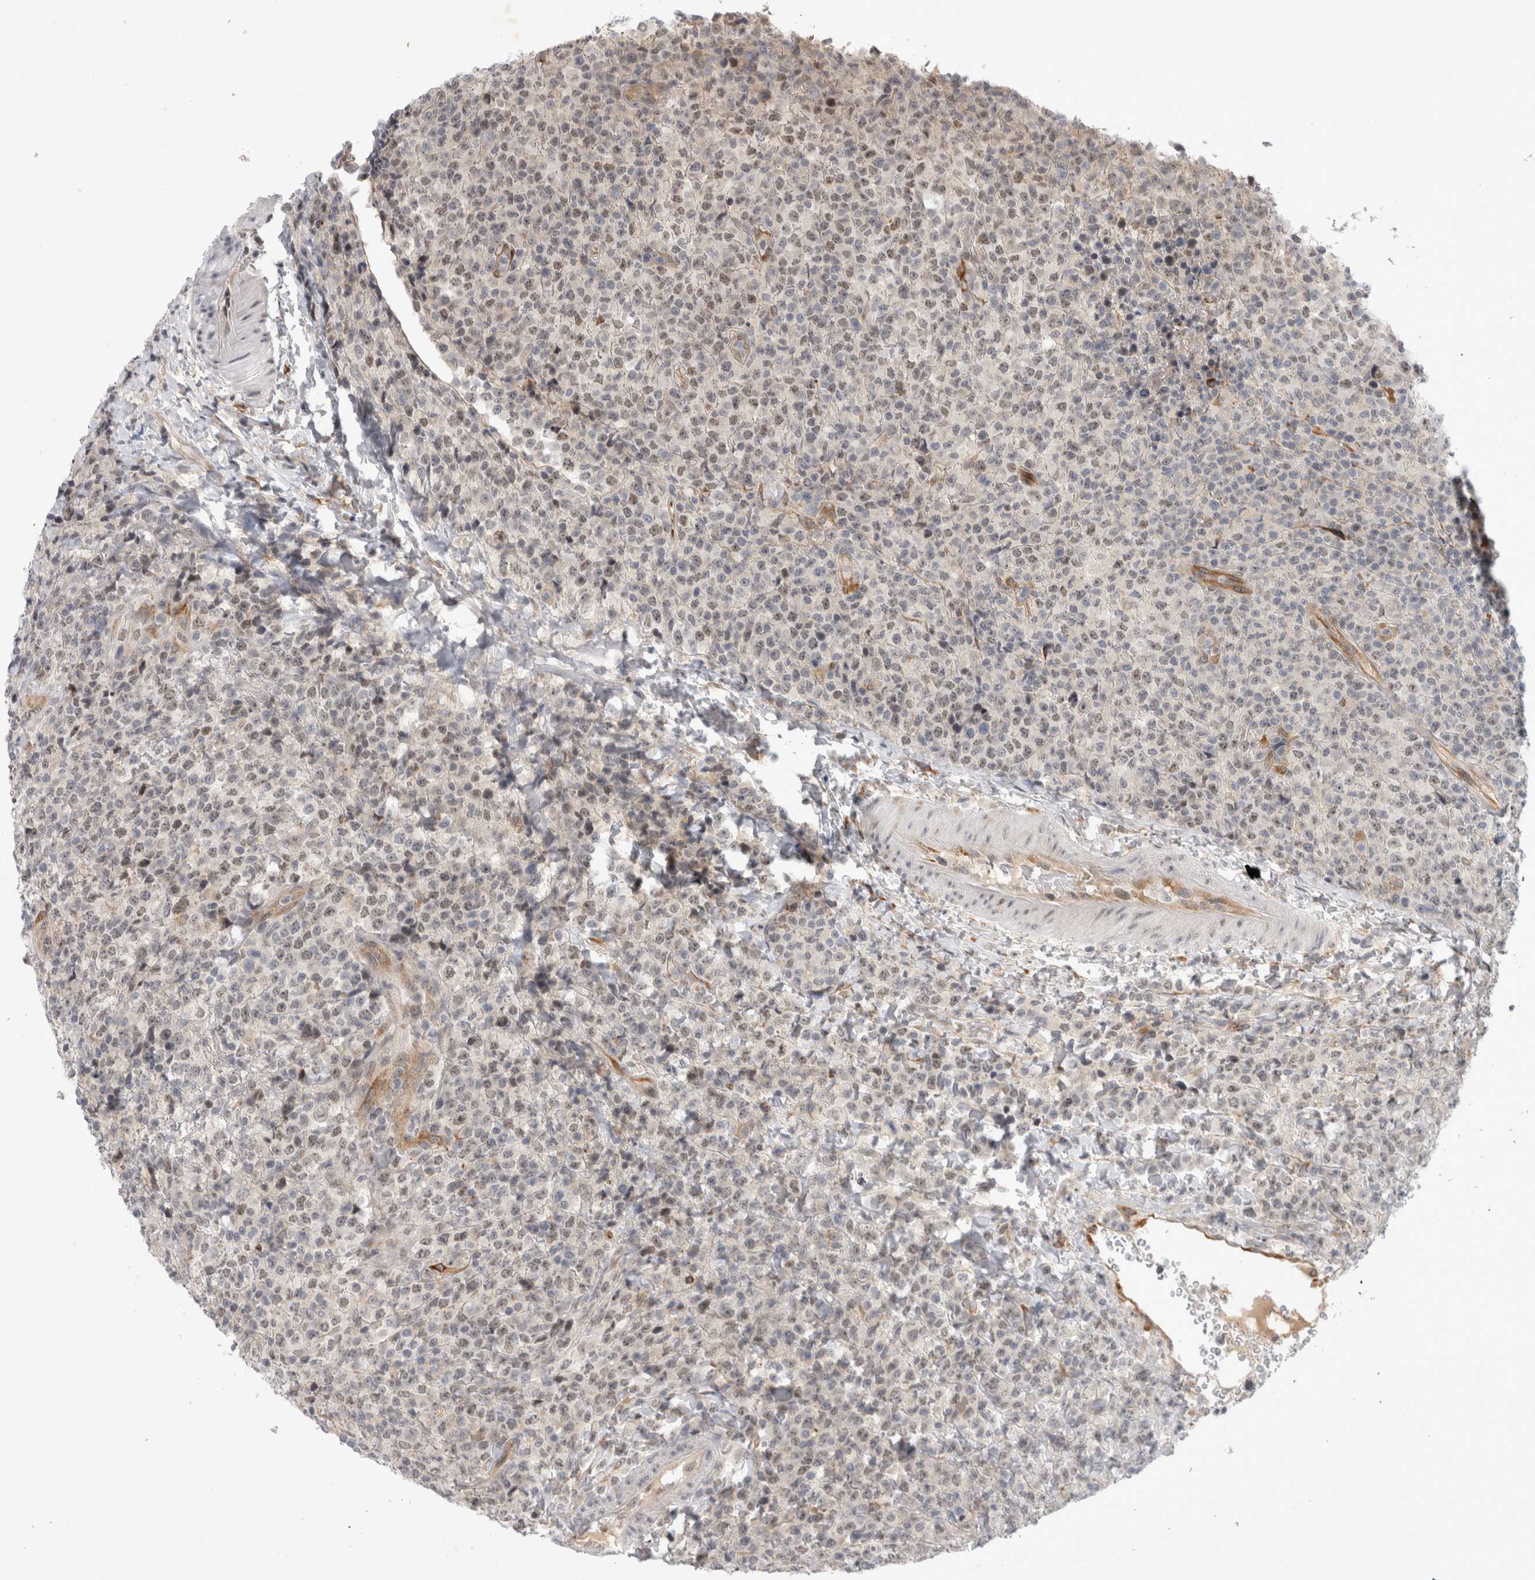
{"staining": {"intensity": "weak", "quantity": "<25%", "location": "nuclear"}, "tissue": "lymphoma", "cell_type": "Tumor cells", "image_type": "cancer", "snomed": [{"axis": "morphology", "description": "Malignant lymphoma, non-Hodgkin's type, High grade"}, {"axis": "topography", "description": "Lymph node"}], "caption": "DAB (3,3'-diaminobenzidine) immunohistochemical staining of high-grade malignant lymphoma, non-Hodgkin's type exhibits no significant positivity in tumor cells.", "gene": "PARP11", "patient": {"sex": "male", "age": 13}}